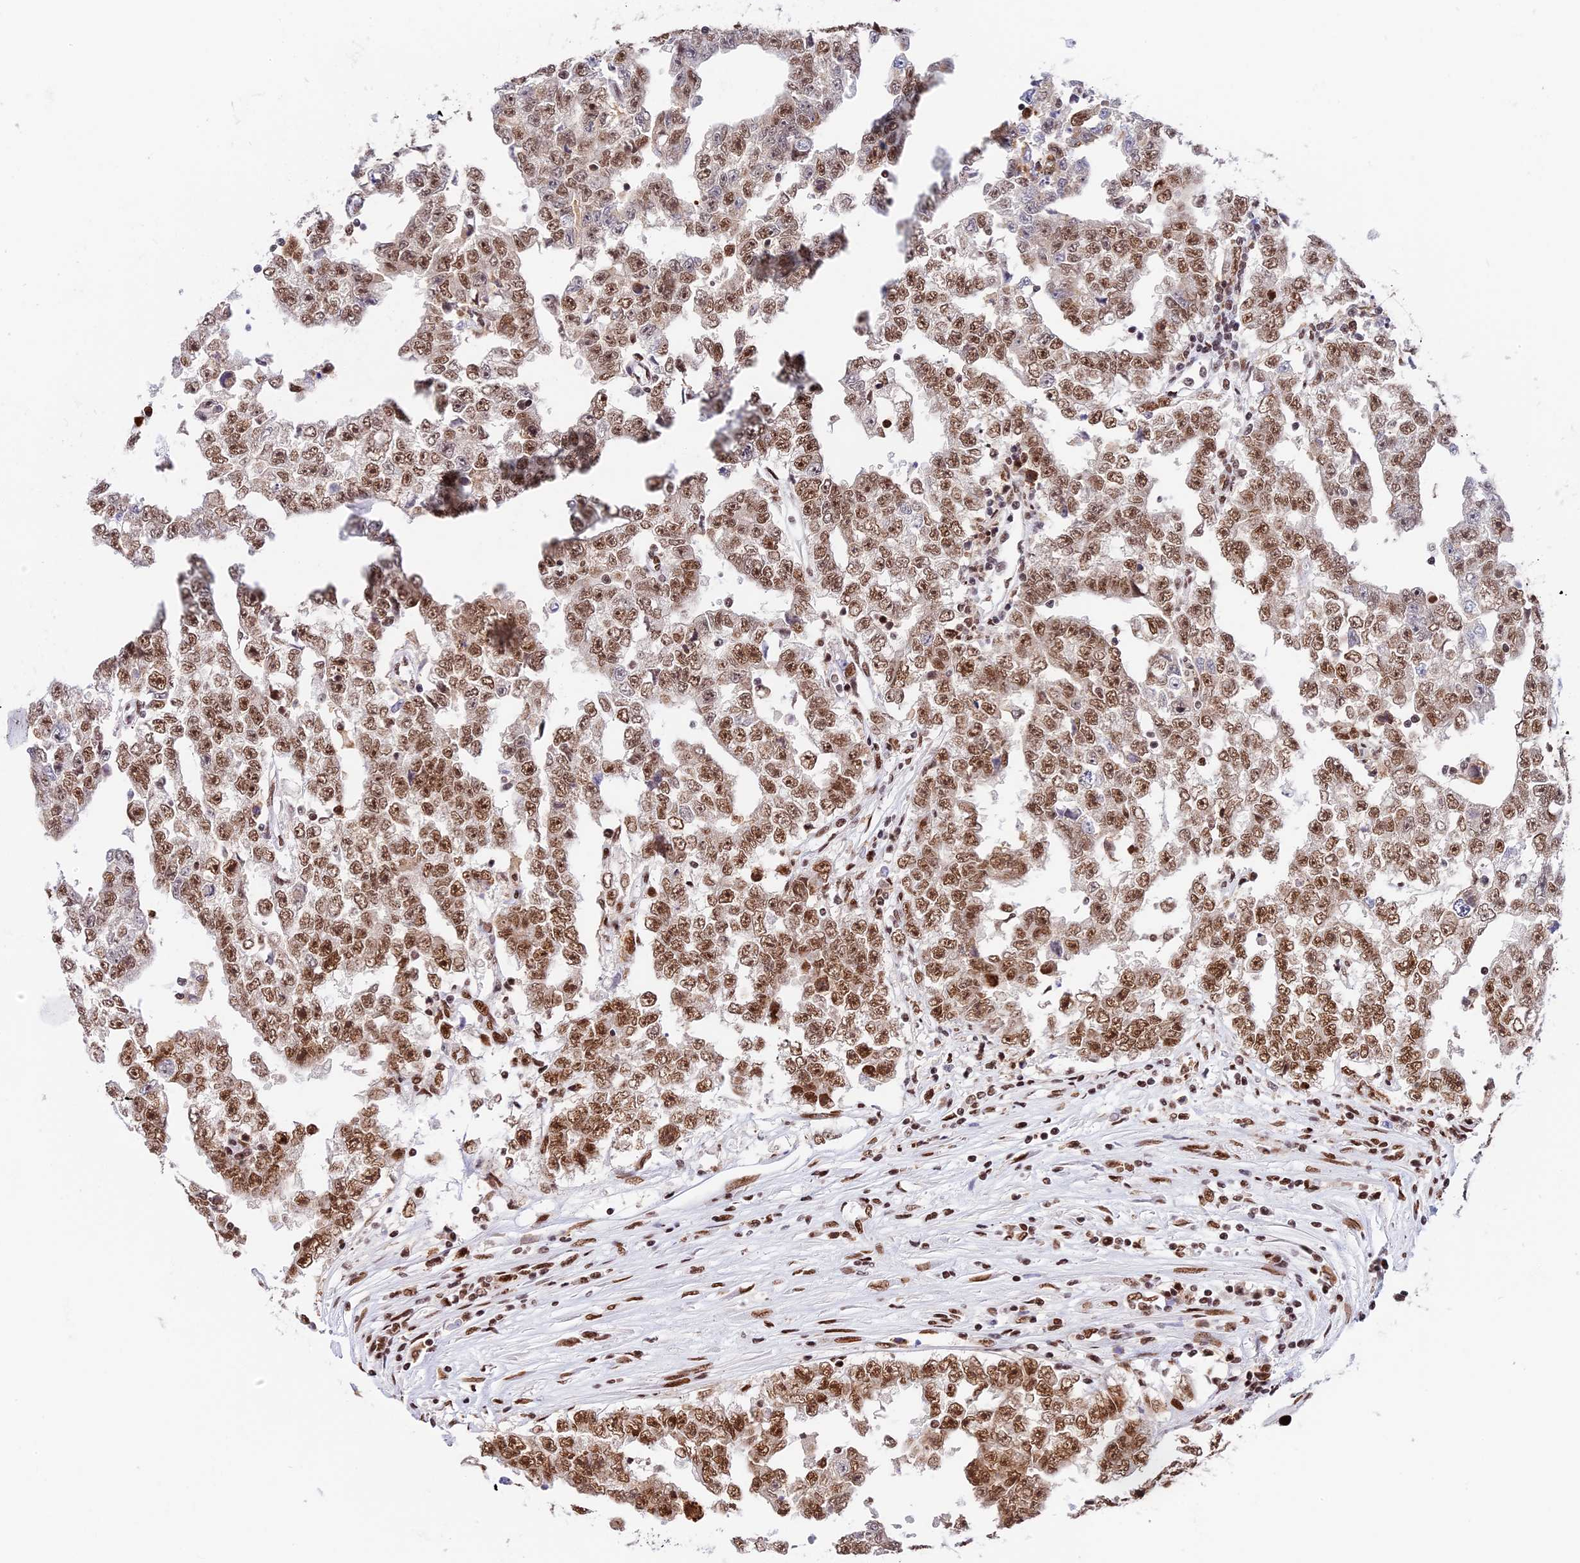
{"staining": {"intensity": "moderate", "quantity": ">75%", "location": "nuclear"}, "tissue": "testis cancer", "cell_type": "Tumor cells", "image_type": "cancer", "snomed": [{"axis": "morphology", "description": "Carcinoma, Embryonal, NOS"}, {"axis": "topography", "description": "Testis"}], "caption": "A brown stain labels moderate nuclear expression of a protein in embryonal carcinoma (testis) tumor cells.", "gene": "SBNO1", "patient": {"sex": "male", "age": 25}}